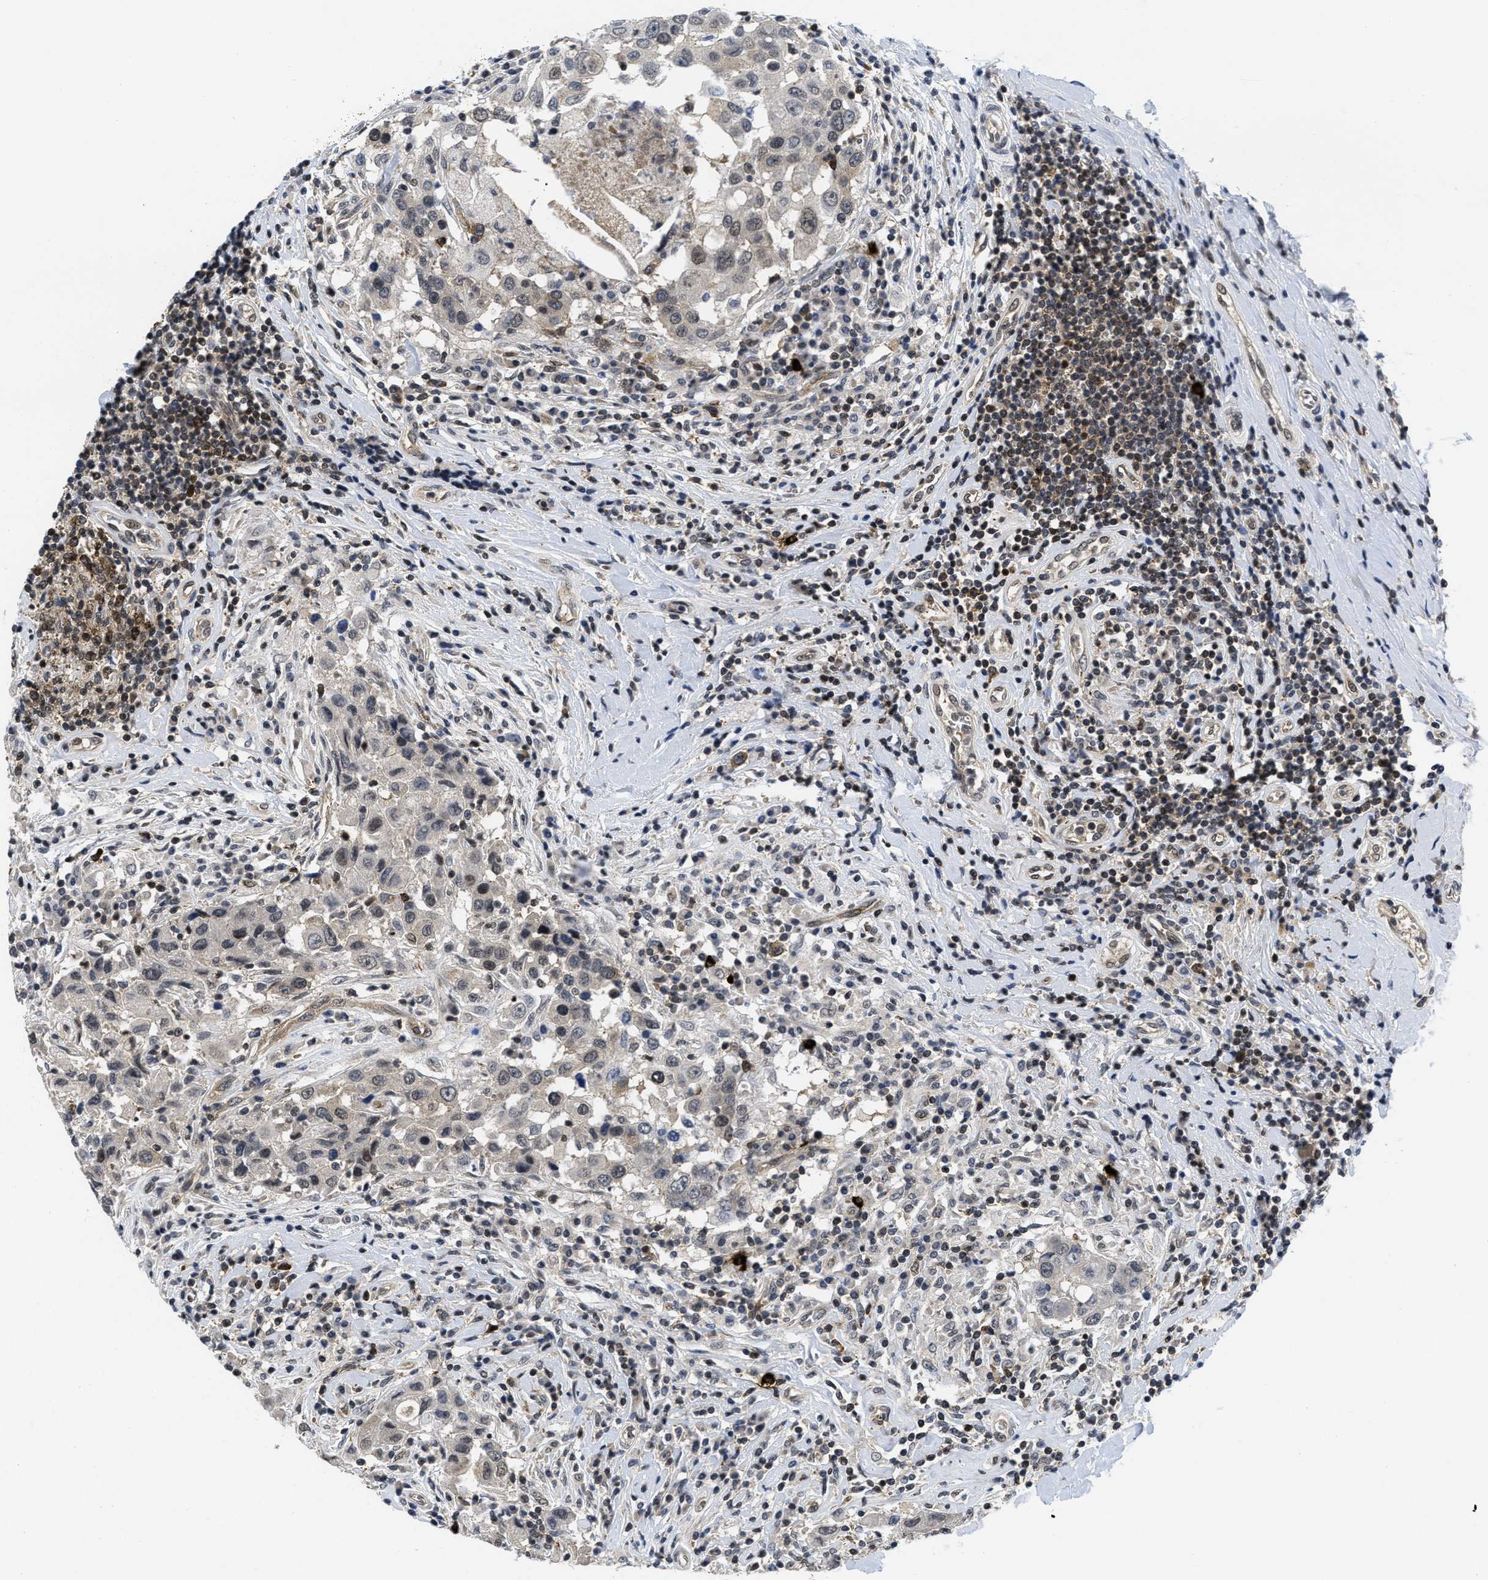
{"staining": {"intensity": "weak", "quantity": ">75%", "location": "cytoplasmic/membranous,nuclear"}, "tissue": "breast cancer", "cell_type": "Tumor cells", "image_type": "cancer", "snomed": [{"axis": "morphology", "description": "Duct carcinoma"}, {"axis": "topography", "description": "Breast"}], "caption": "Immunohistochemistry (IHC) micrograph of neoplastic tissue: human breast cancer stained using immunohistochemistry (IHC) displays low levels of weak protein expression localized specifically in the cytoplasmic/membranous and nuclear of tumor cells, appearing as a cytoplasmic/membranous and nuclear brown color.", "gene": "HIF1A", "patient": {"sex": "female", "age": 27}}